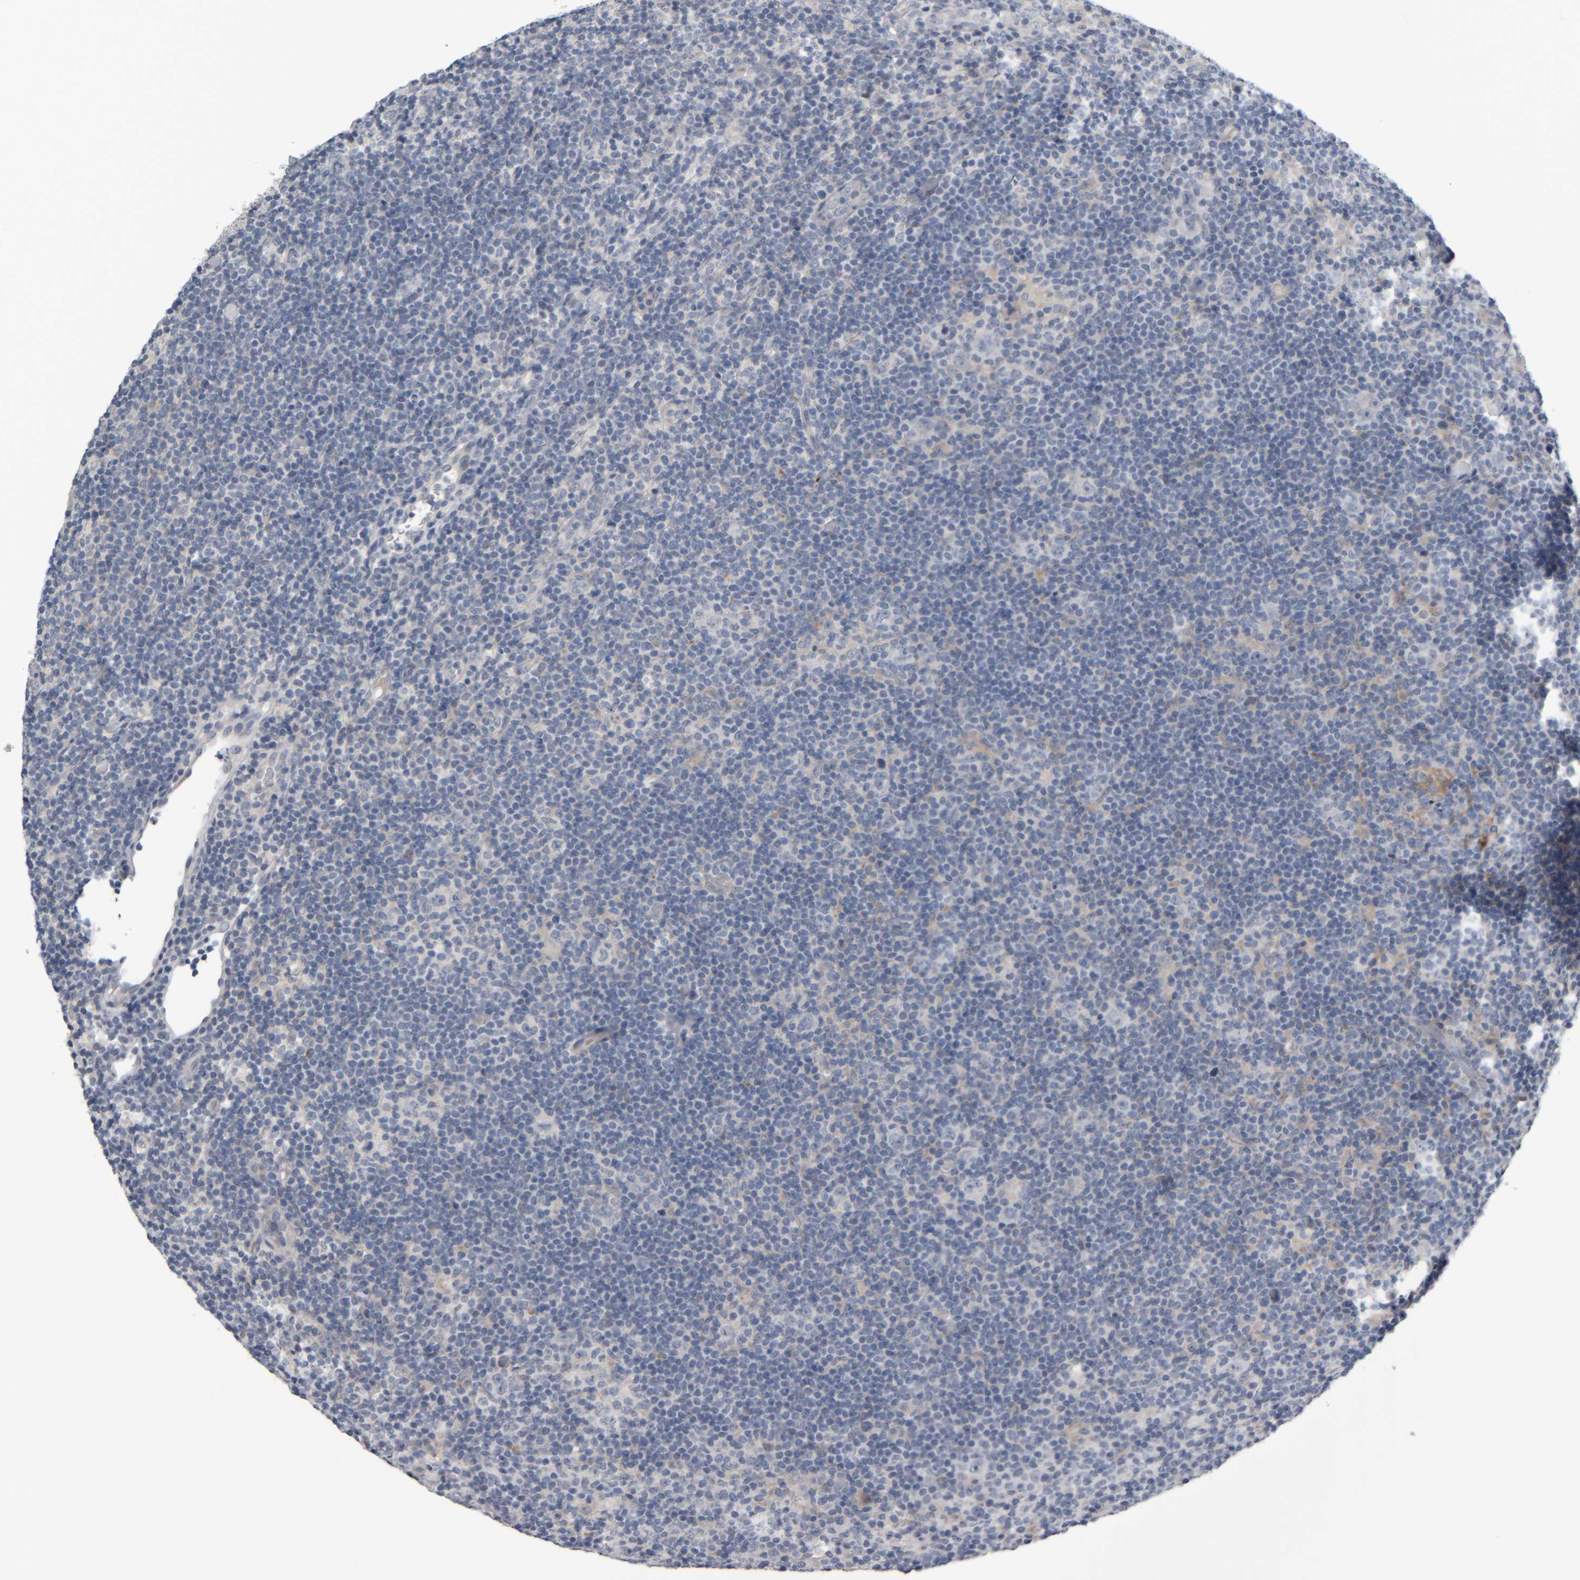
{"staining": {"intensity": "negative", "quantity": "none", "location": "none"}, "tissue": "lymphoma", "cell_type": "Tumor cells", "image_type": "cancer", "snomed": [{"axis": "morphology", "description": "Hodgkin's disease, NOS"}, {"axis": "topography", "description": "Lymph node"}], "caption": "Immunohistochemistry of human Hodgkin's disease exhibits no staining in tumor cells.", "gene": "COL14A1", "patient": {"sex": "female", "age": 57}}